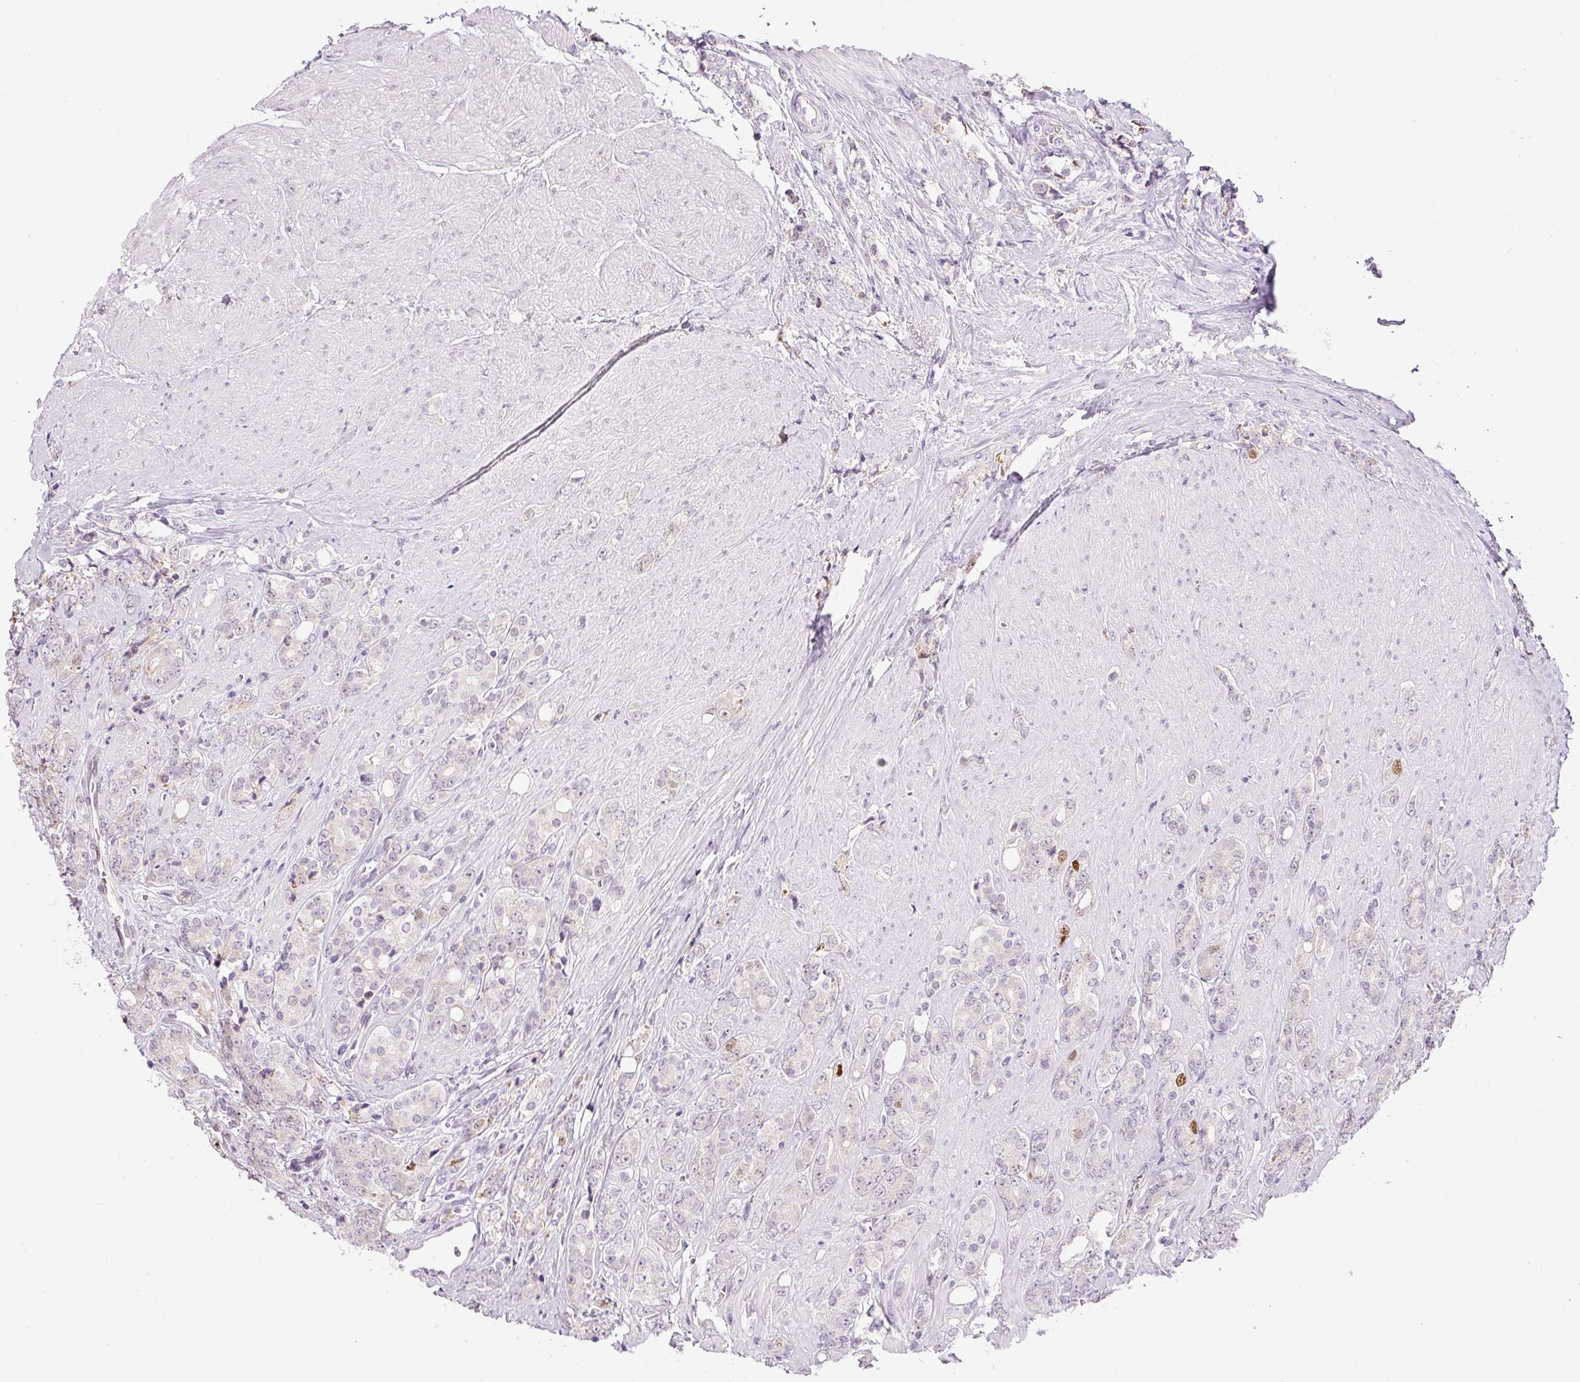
{"staining": {"intensity": "negative", "quantity": "none", "location": "none"}, "tissue": "prostate cancer", "cell_type": "Tumor cells", "image_type": "cancer", "snomed": [{"axis": "morphology", "description": "Adenocarcinoma, High grade"}, {"axis": "topography", "description": "Prostate"}], "caption": "Prostate adenocarcinoma (high-grade) stained for a protein using immunohistochemistry (IHC) reveals no expression tumor cells.", "gene": "KPNA2", "patient": {"sex": "male", "age": 62}}